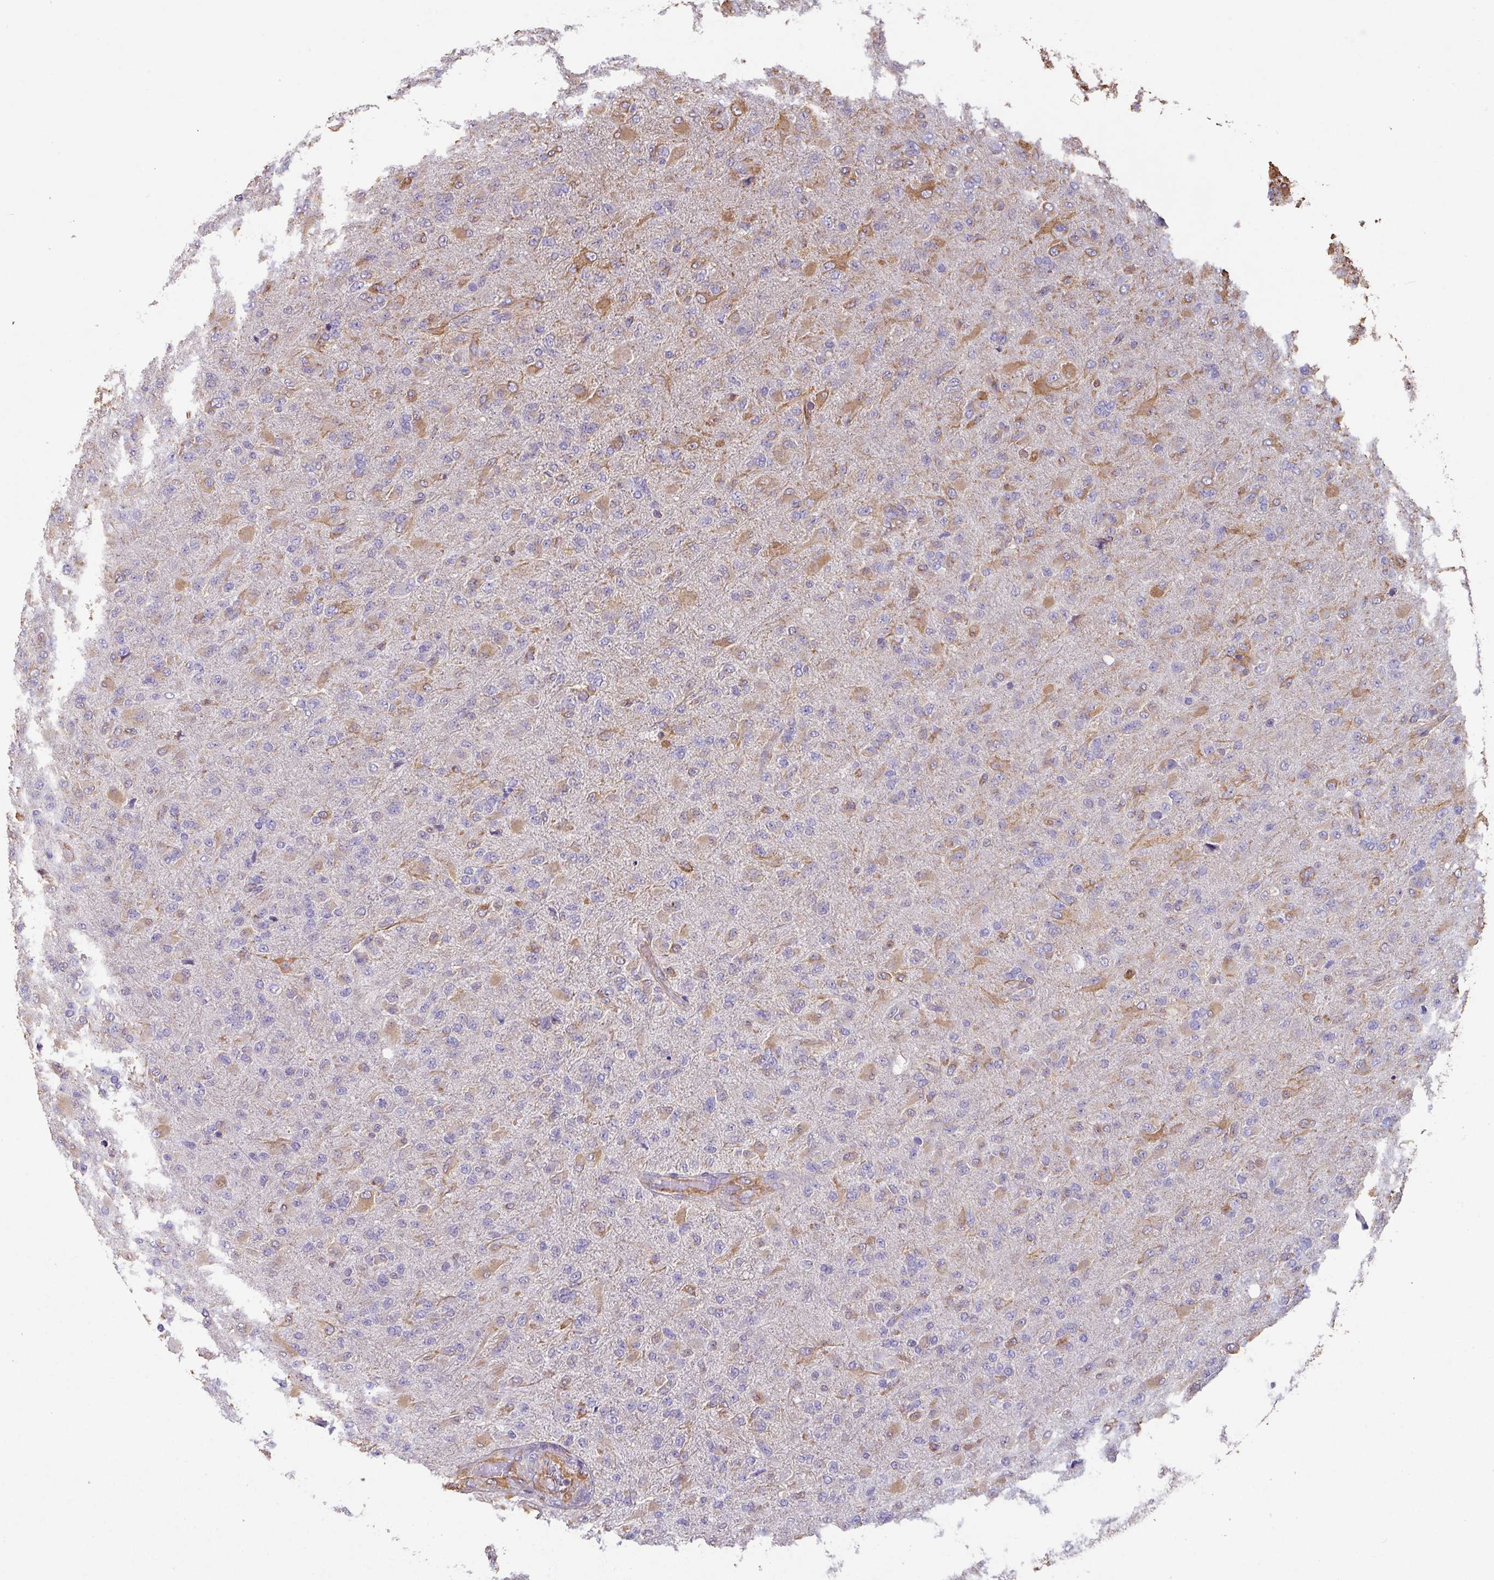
{"staining": {"intensity": "moderate", "quantity": "<25%", "location": "cytoplasmic/membranous"}, "tissue": "glioma", "cell_type": "Tumor cells", "image_type": "cancer", "snomed": [{"axis": "morphology", "description": "Glioma, malignant, Low grade"}, {"axis": "topography", "description": "Brain"}], "caption": "Brown immunohistochemical staining in human glioma demonstrates moderate cytoplasmic/membranous staining in about <25% of tumor cells. (Brightfield microscopy of DAB IHC at high magnification).", "gene": "ZNF280C", "patient": {"sex": "male", "age": 65}}